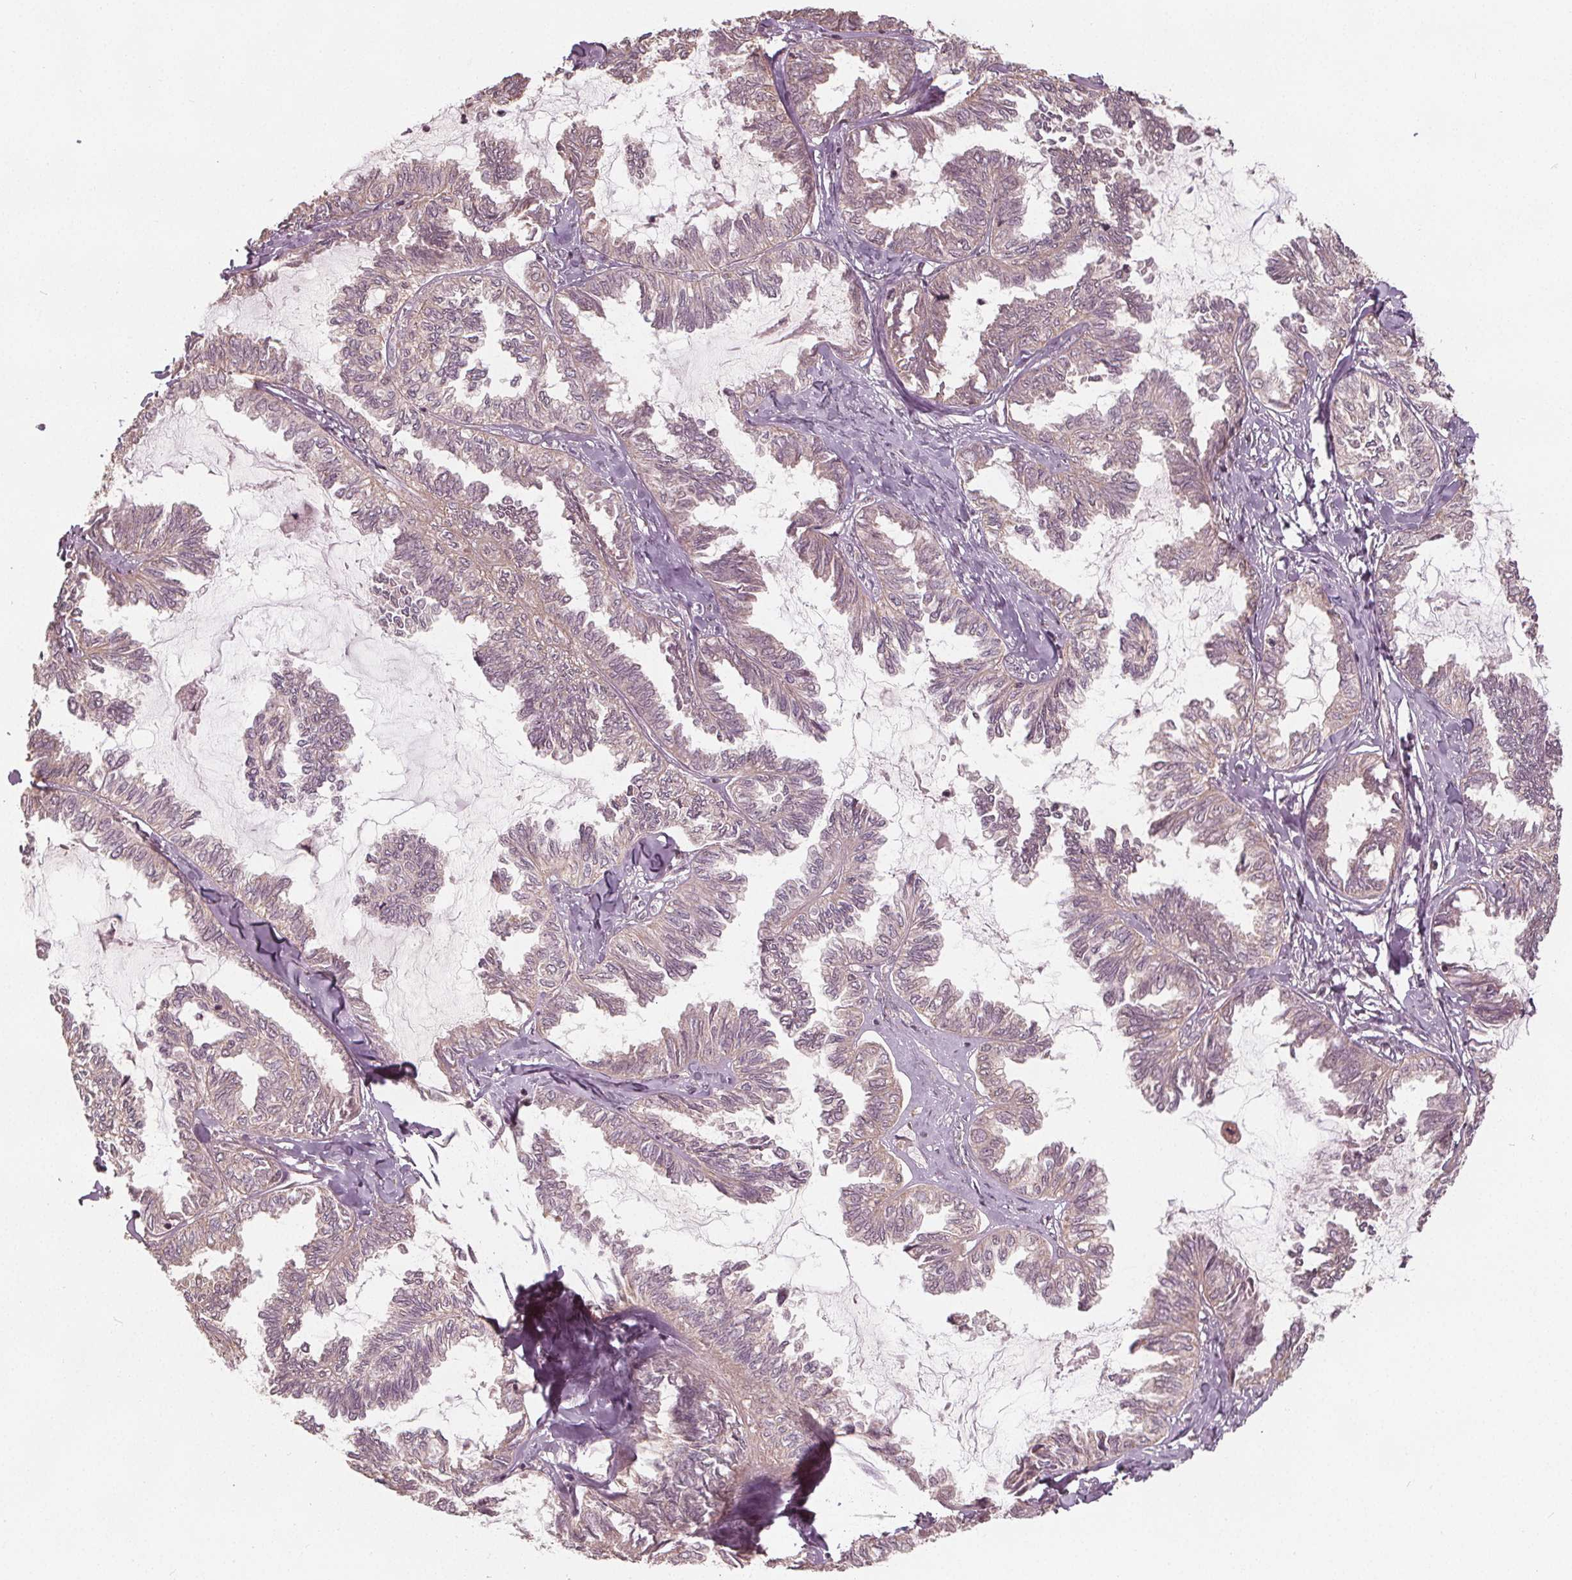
{"staining": {"intensity": "negative", "quantity": "none", "location": "none"}, "tissue": "ovarian cancer", "cell_type": "Tumor cells", "image_type": "cancer", "snomed": [{"axis": "morphology", "description": "Carcinoma, endometroid"}, {"axis": "topography", "description": "Ovary"}], "caption": "Histopathology image shows no significant protein expression in tumor cells of ovarian cancer. (Brightfield microscopy of DAB immunohistochemistry at high magnification).", "gene": "GNB2", "patient": {"sex": "female", "age": 70}}